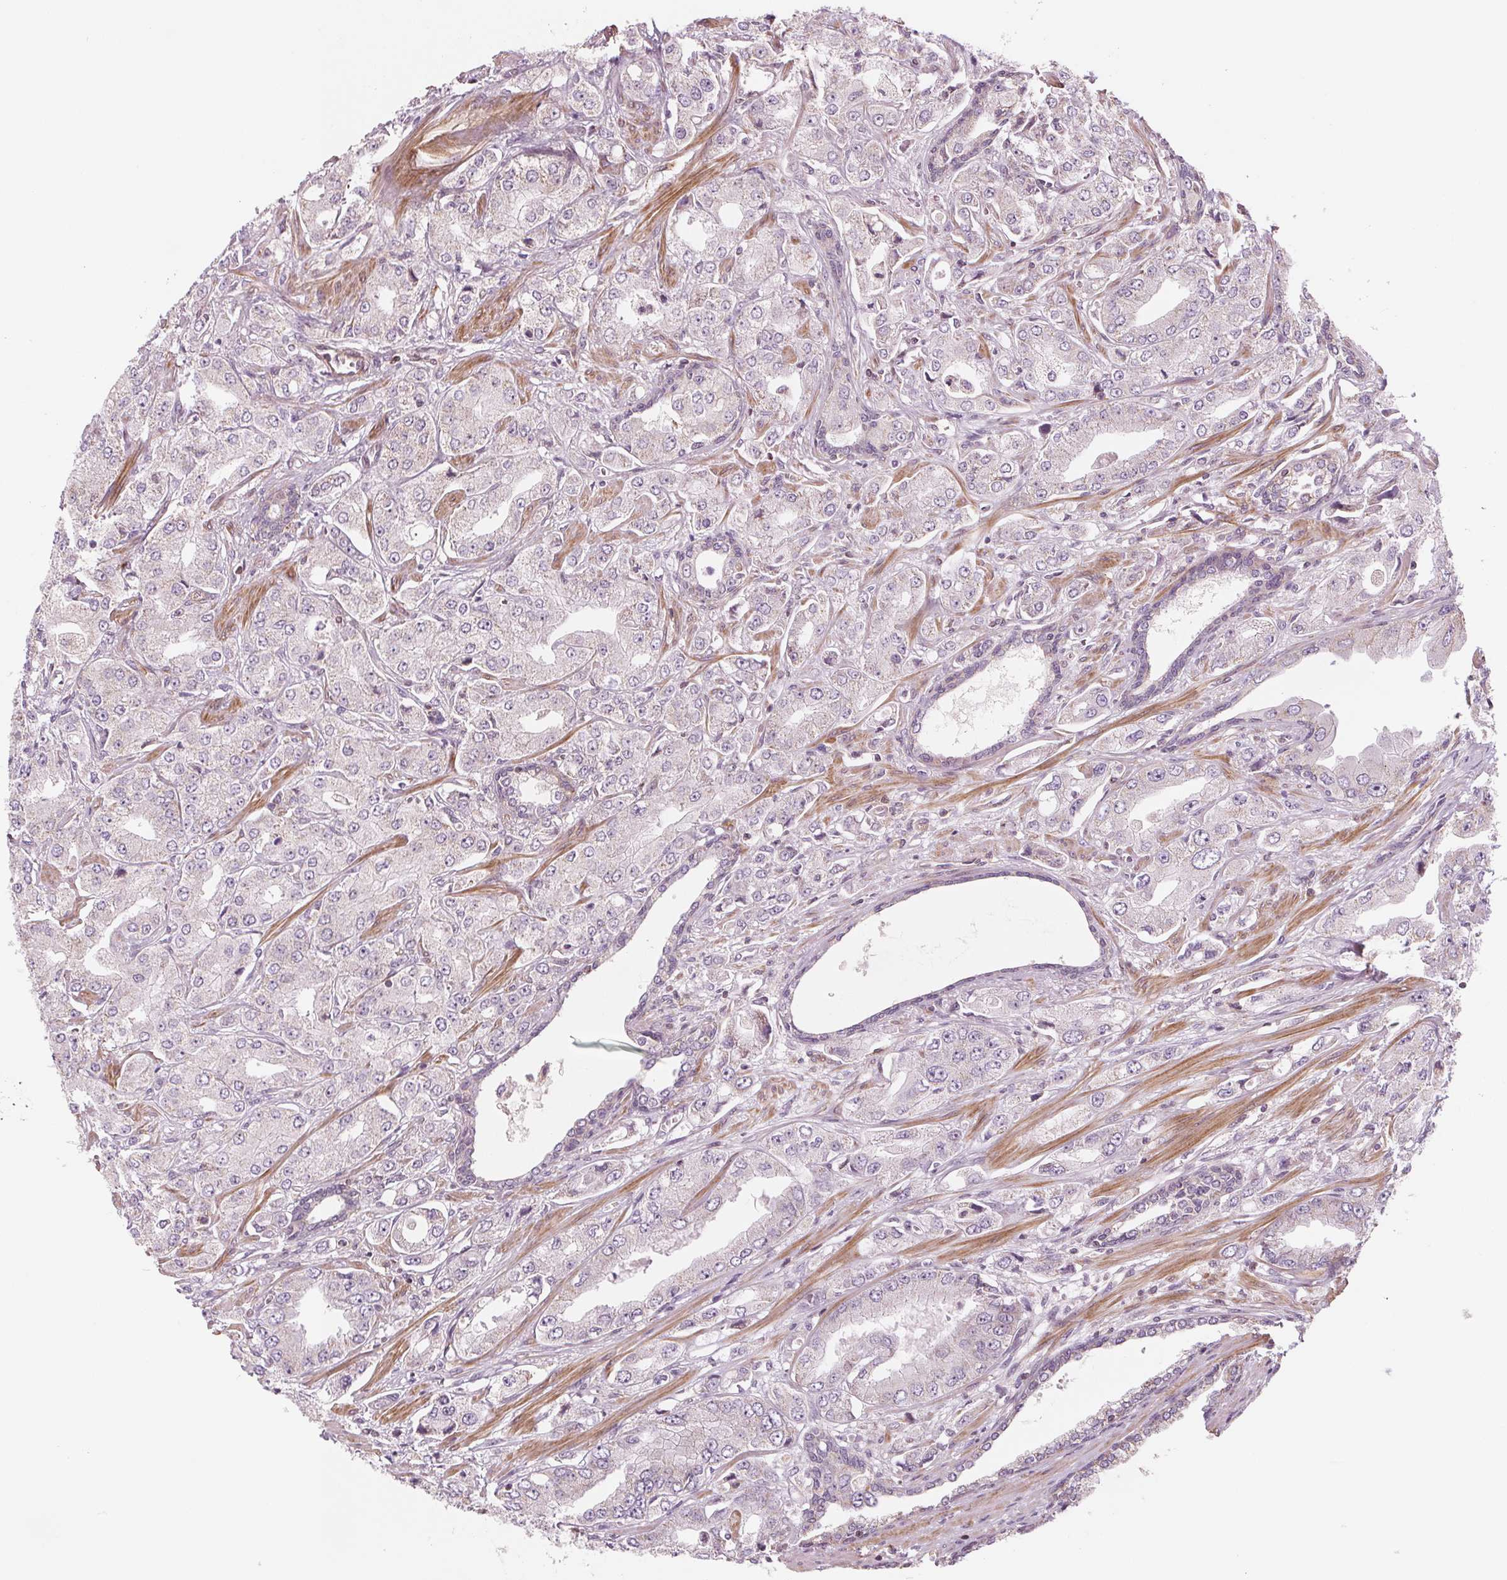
{"staining": {"intensity": "negative", "quantity": "none", "location": "none"}, "tissue": "prostate cancer", "cell_type": "Tumor cells", "image_type": "cancer", "snomed": [{"axis": "morphology", "description": "Adenocarcinoma, Low grade"}, {"axis": "topography", "description": "Prostate"}], "caption": "An image of human prostate adenocarcinoma (low-grade) is negative for staining in tumor cells. (DAB (3,3'-diaminobenzidine) IHC, high magnification).", "gene": "ADAM33", "patient": {"sex": "male", "age": 60}}